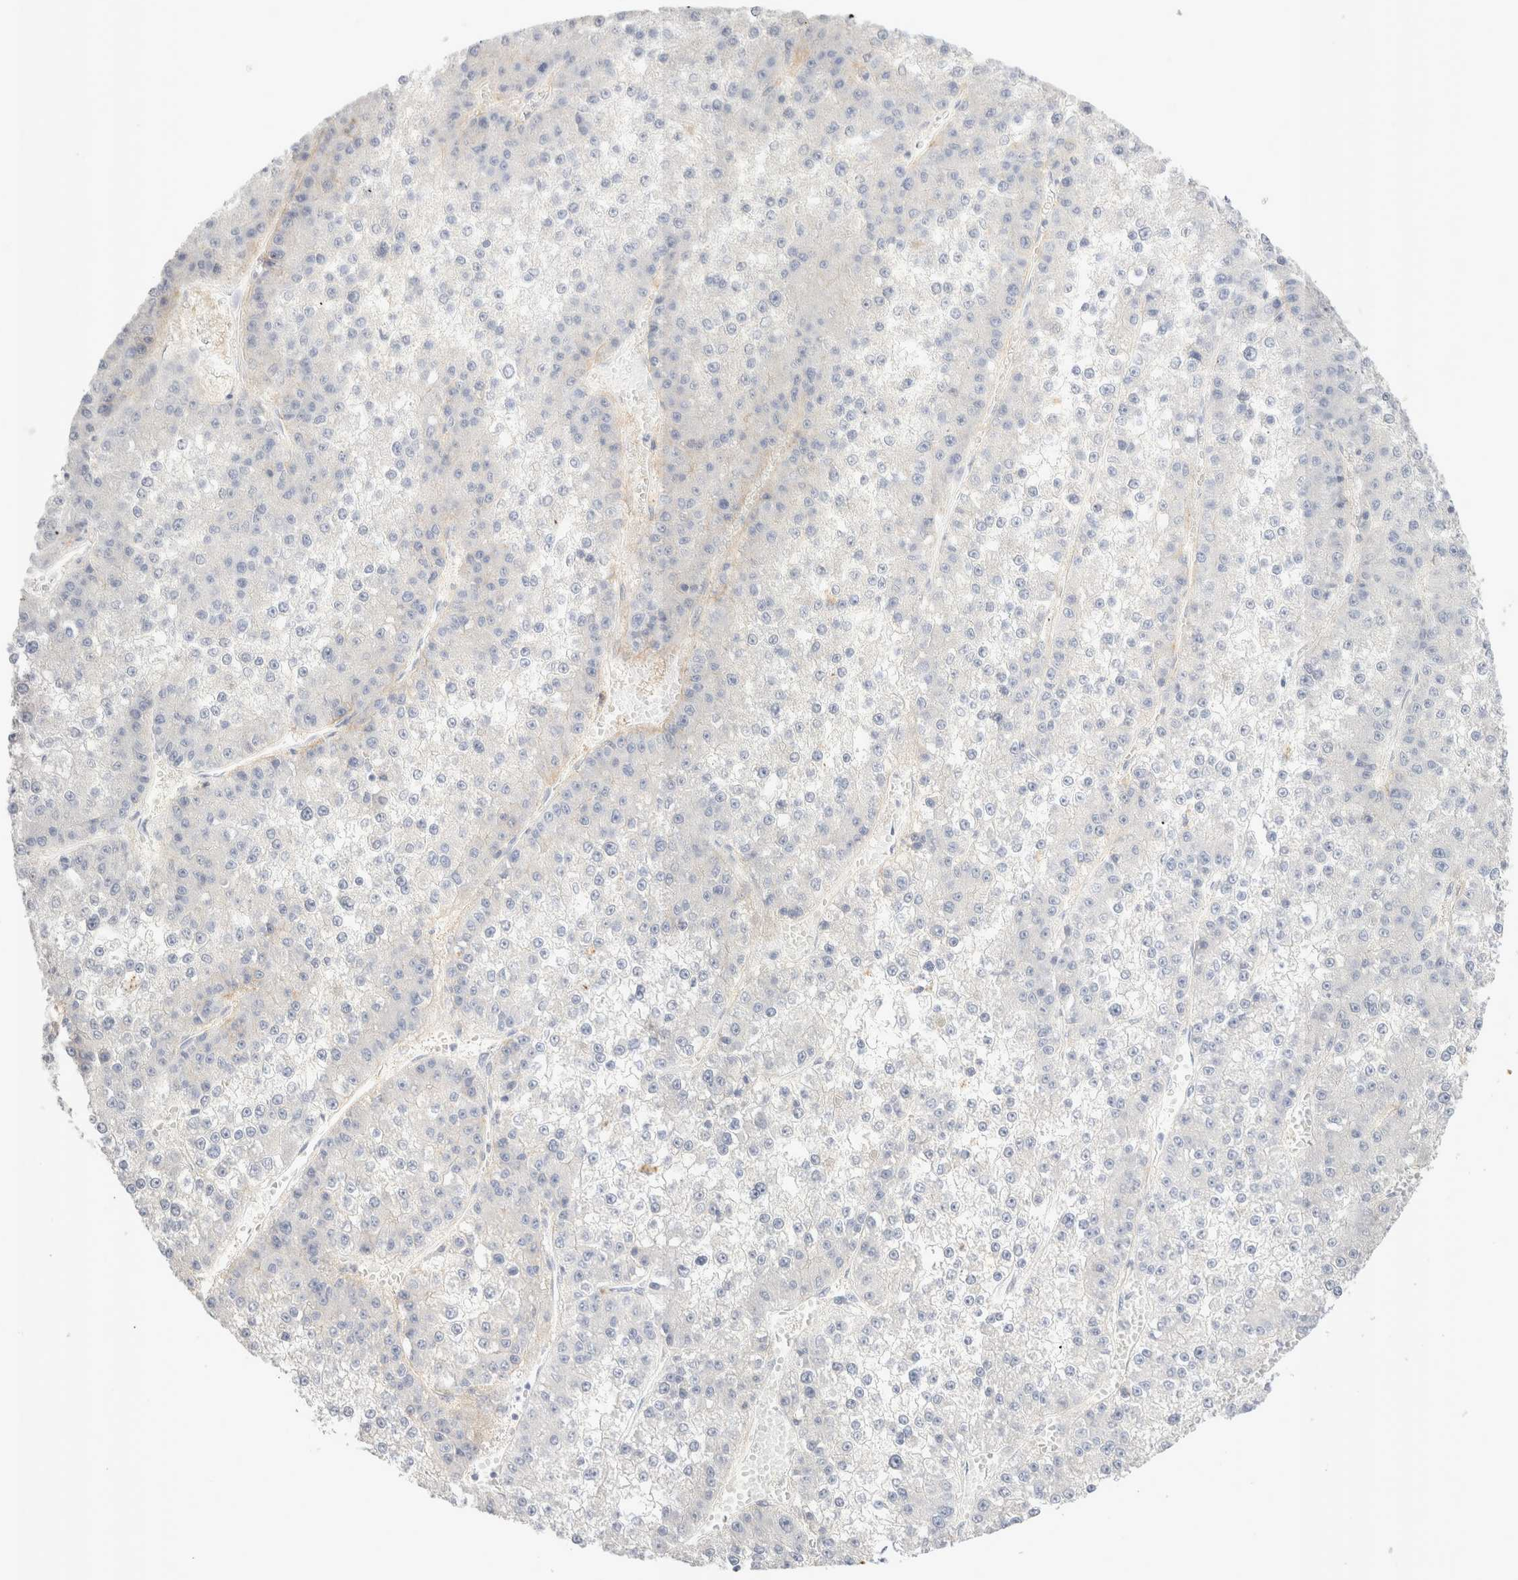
{"staining": {"intensity": "negative", "quantity": "none", "location": "none"}, "tissue": "liver cancer", "cell_type": "Tumor cells", "image_type": "cancer", "snomed": [{"axis": "morphology", "description": "Carcinoma, Hepatocellular, NOS"}, {"axis": "topography", "description": "Liver"}], "caption": "Hepatocellular carcinoma (liver) was stained to show a protein in brown. There is no significant expression in tumor cells. Brightfield microscopy of immunohistochemistry (IHC) stained with DAB (3,3'-diaminobenzidine) (brown) and hematoxylin (blue), captured at high magnification.", "gene": "EPCAM", "patient": {"sex": "female", "age": 73}}